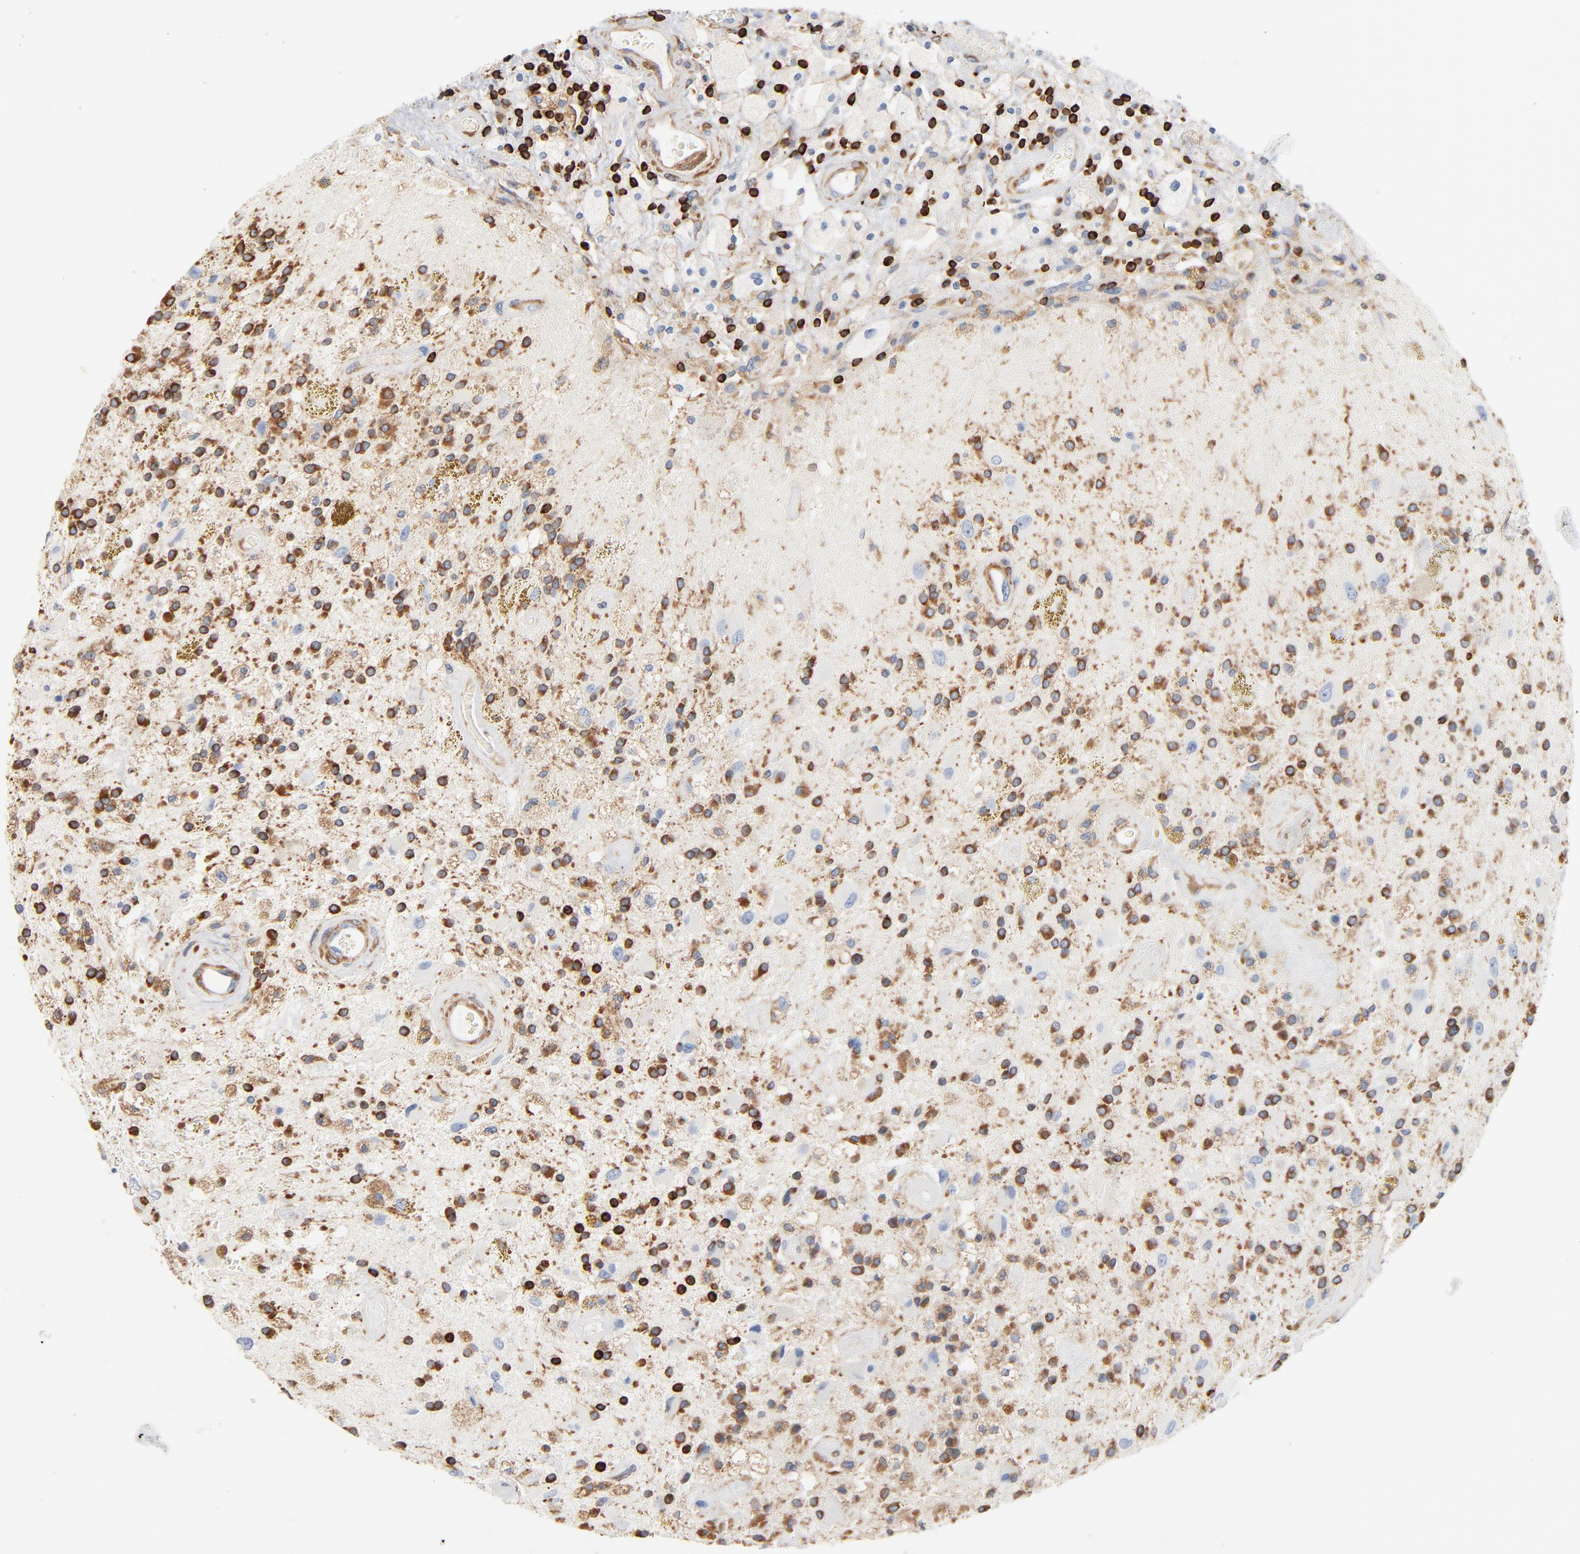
{"staining": {"intensity": "moderate", "quantity": ">75%", "location": "cytoplasmic/membranous"}, "tissue": "glioma", "cell_type": "Tumor cells", "image_type": "cancer", "snomed": [{"axis": "morphology", "description": "Glioma, malignant, Low grade"}, {"axis": "topography", "description": "Brain"}], "caption": "Immunohistochemical staining of human glioma shows medium levels of moderate cytoplasmic/membranous positivity in approximately >75% of tumor cells.", "gene": "SH3KBP1", "patient": {"sex": "male", "age": 58}}